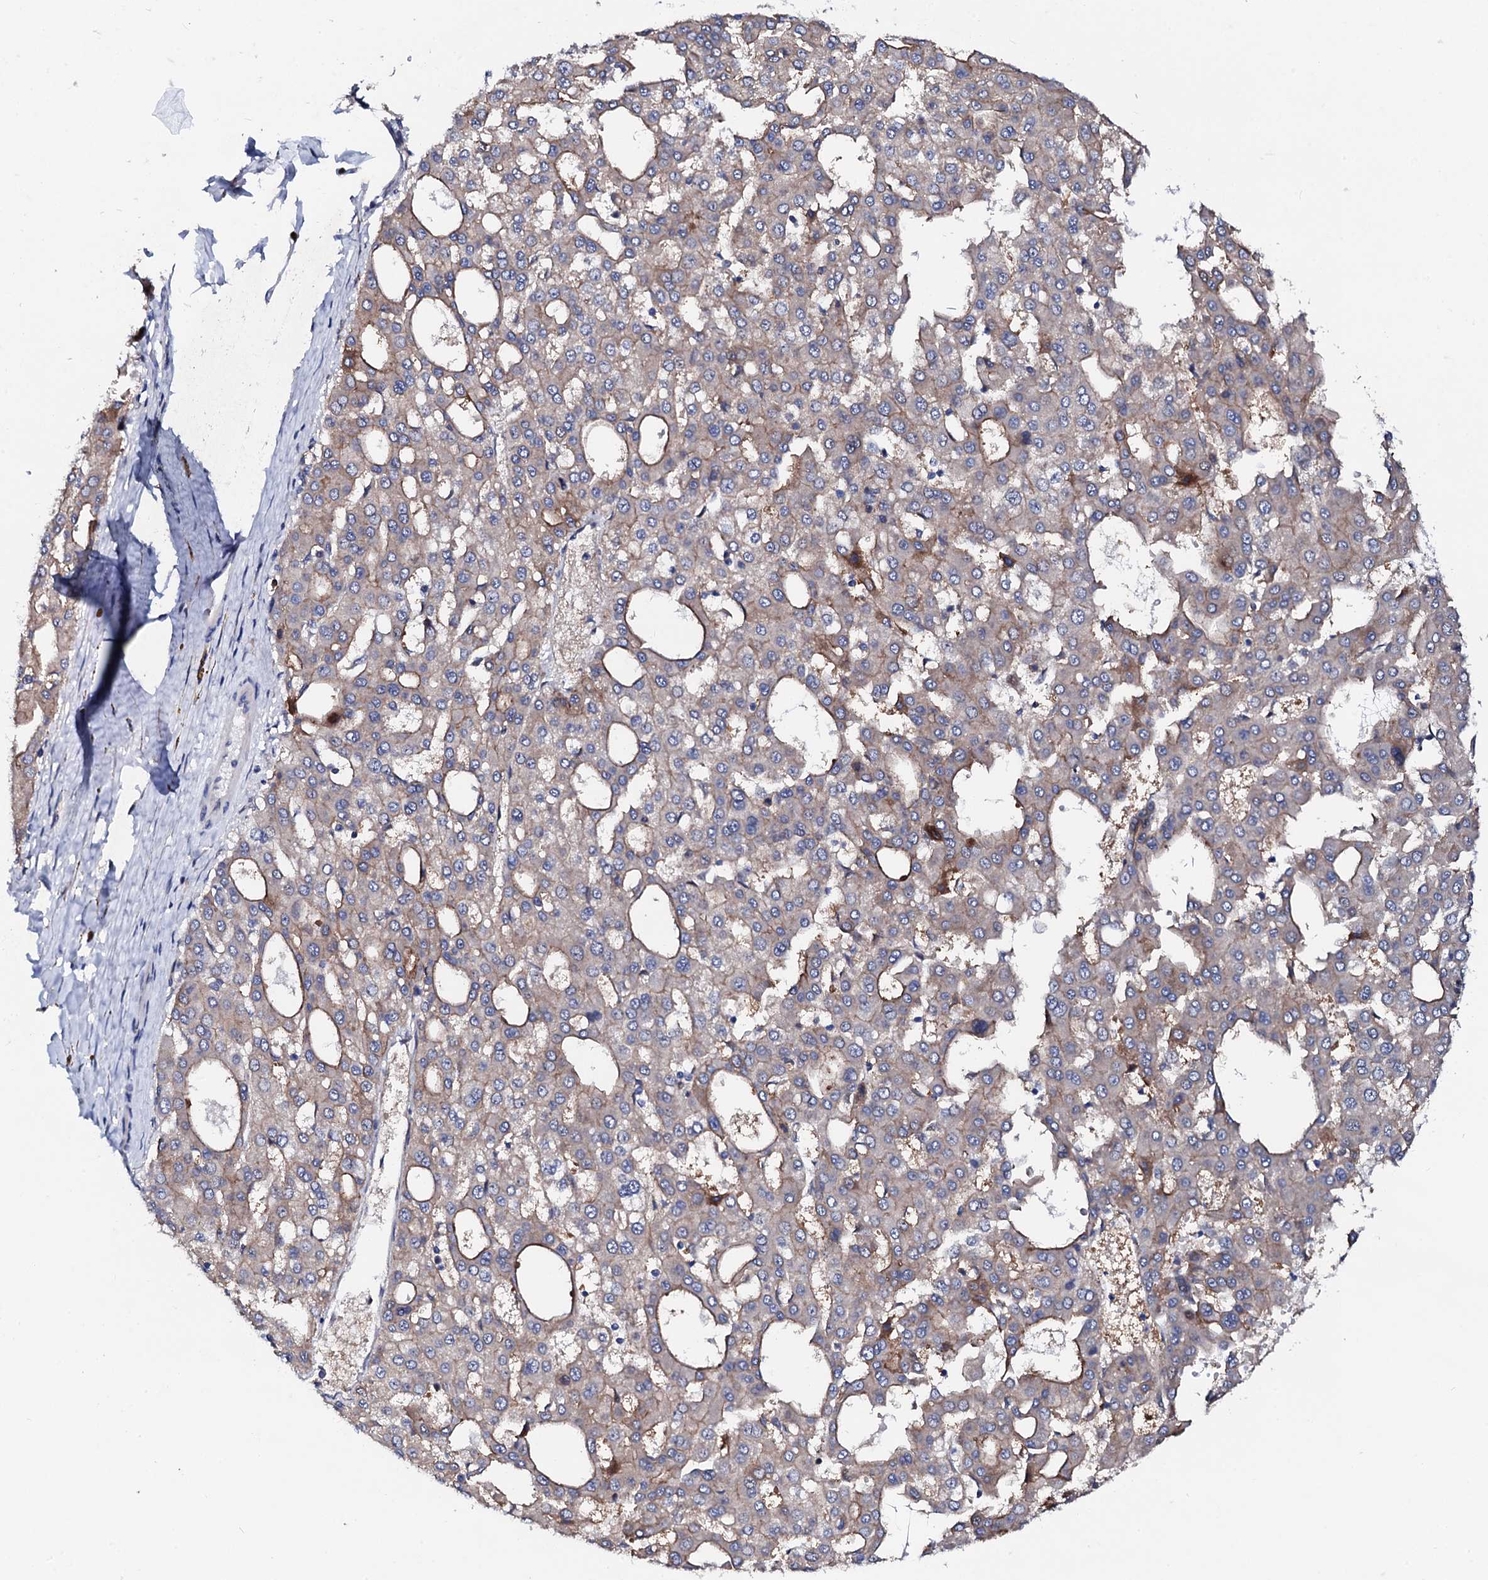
{"staining": {"intensity": "moderate", "quantity": "<25%", "location": "cytoplasmic/membranous"}, "tissue": "liver cancer", "cell_type": "Tumor cells", "image_type": "cancer", "snomed": [{"axis": "morphology", "description": "Carcinoma, Hepatocellular, NOS"}, {"axis": "topography", "description": "Liver"}], "caption": "Immunohistochemistry of human hepatocellular carcinoma (liver) reveals low levels of moderate cytoplasmic/membranous staining in approximately <25% of tumor cells. The protein of interest is shown in brown color, while the nuclei are stained blue.", "gene": "TRDN", "patient": {"sex": "male", "age": 47}}